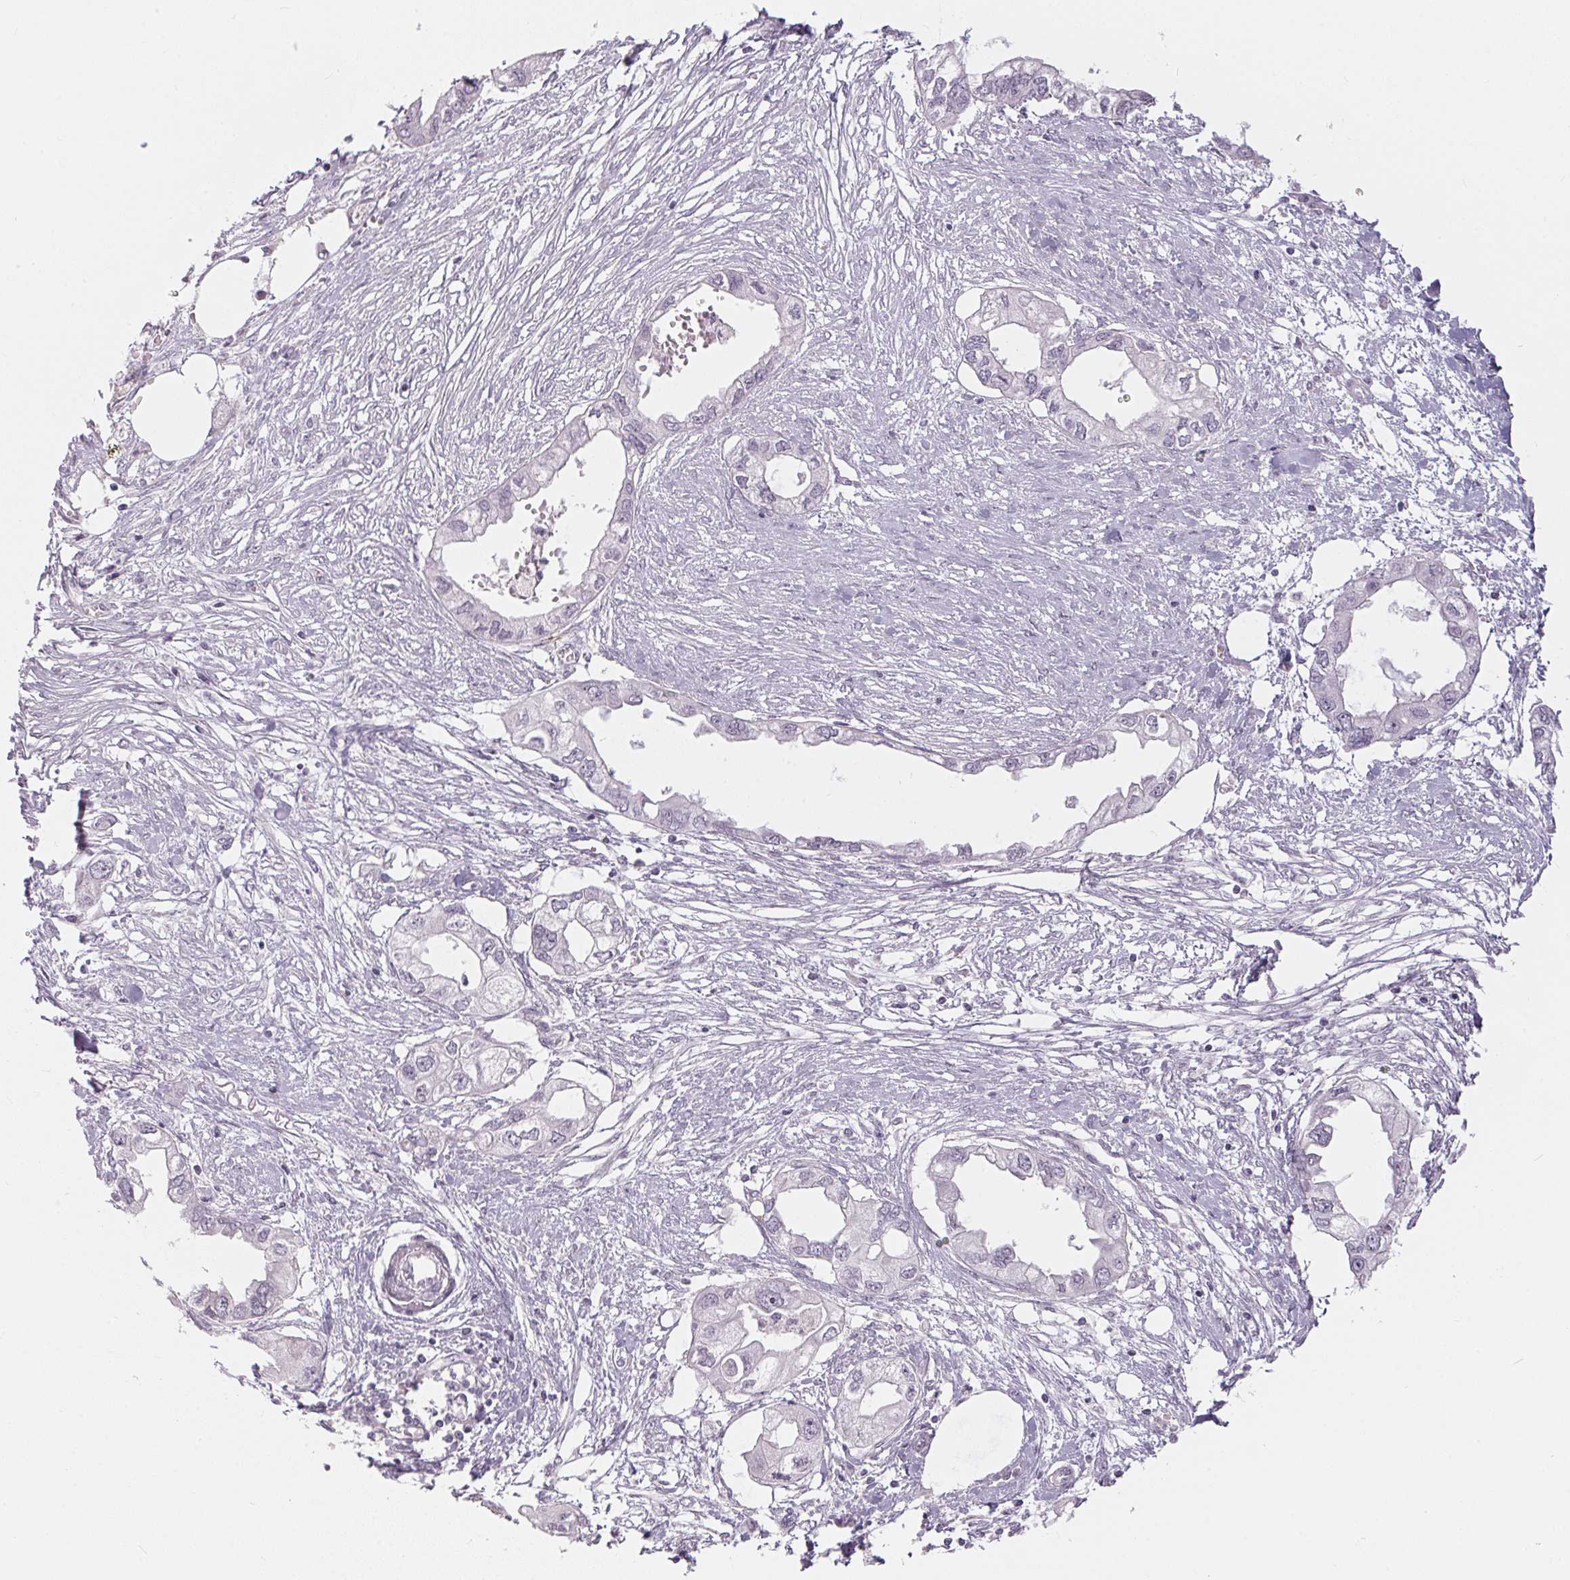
{"staining": {"intensity": "negative", "quantity": "none", "location": "none"}, "tissue": "endometrial cancer", "cell_type": "Tumor cells", "image_type": "cancer", "snomed": [{"axis": "morphology", "description": "Adenocarcinoma, NOS"}, {"axis": "morphology", "description": "Adenocarcinoma, metastatic, NOS"}, {"axis": "topography", "description": "Adipose tissue"}, {"axis": "topography", "description": "Endometrium"}], "caption": "Protein analysis of endometrial metastatic adenocarcinoma demonstrates no significant positivity in tumor cells.", "gene": "GDAP1L1", "patient": {"sex": "female", "age": 67}}